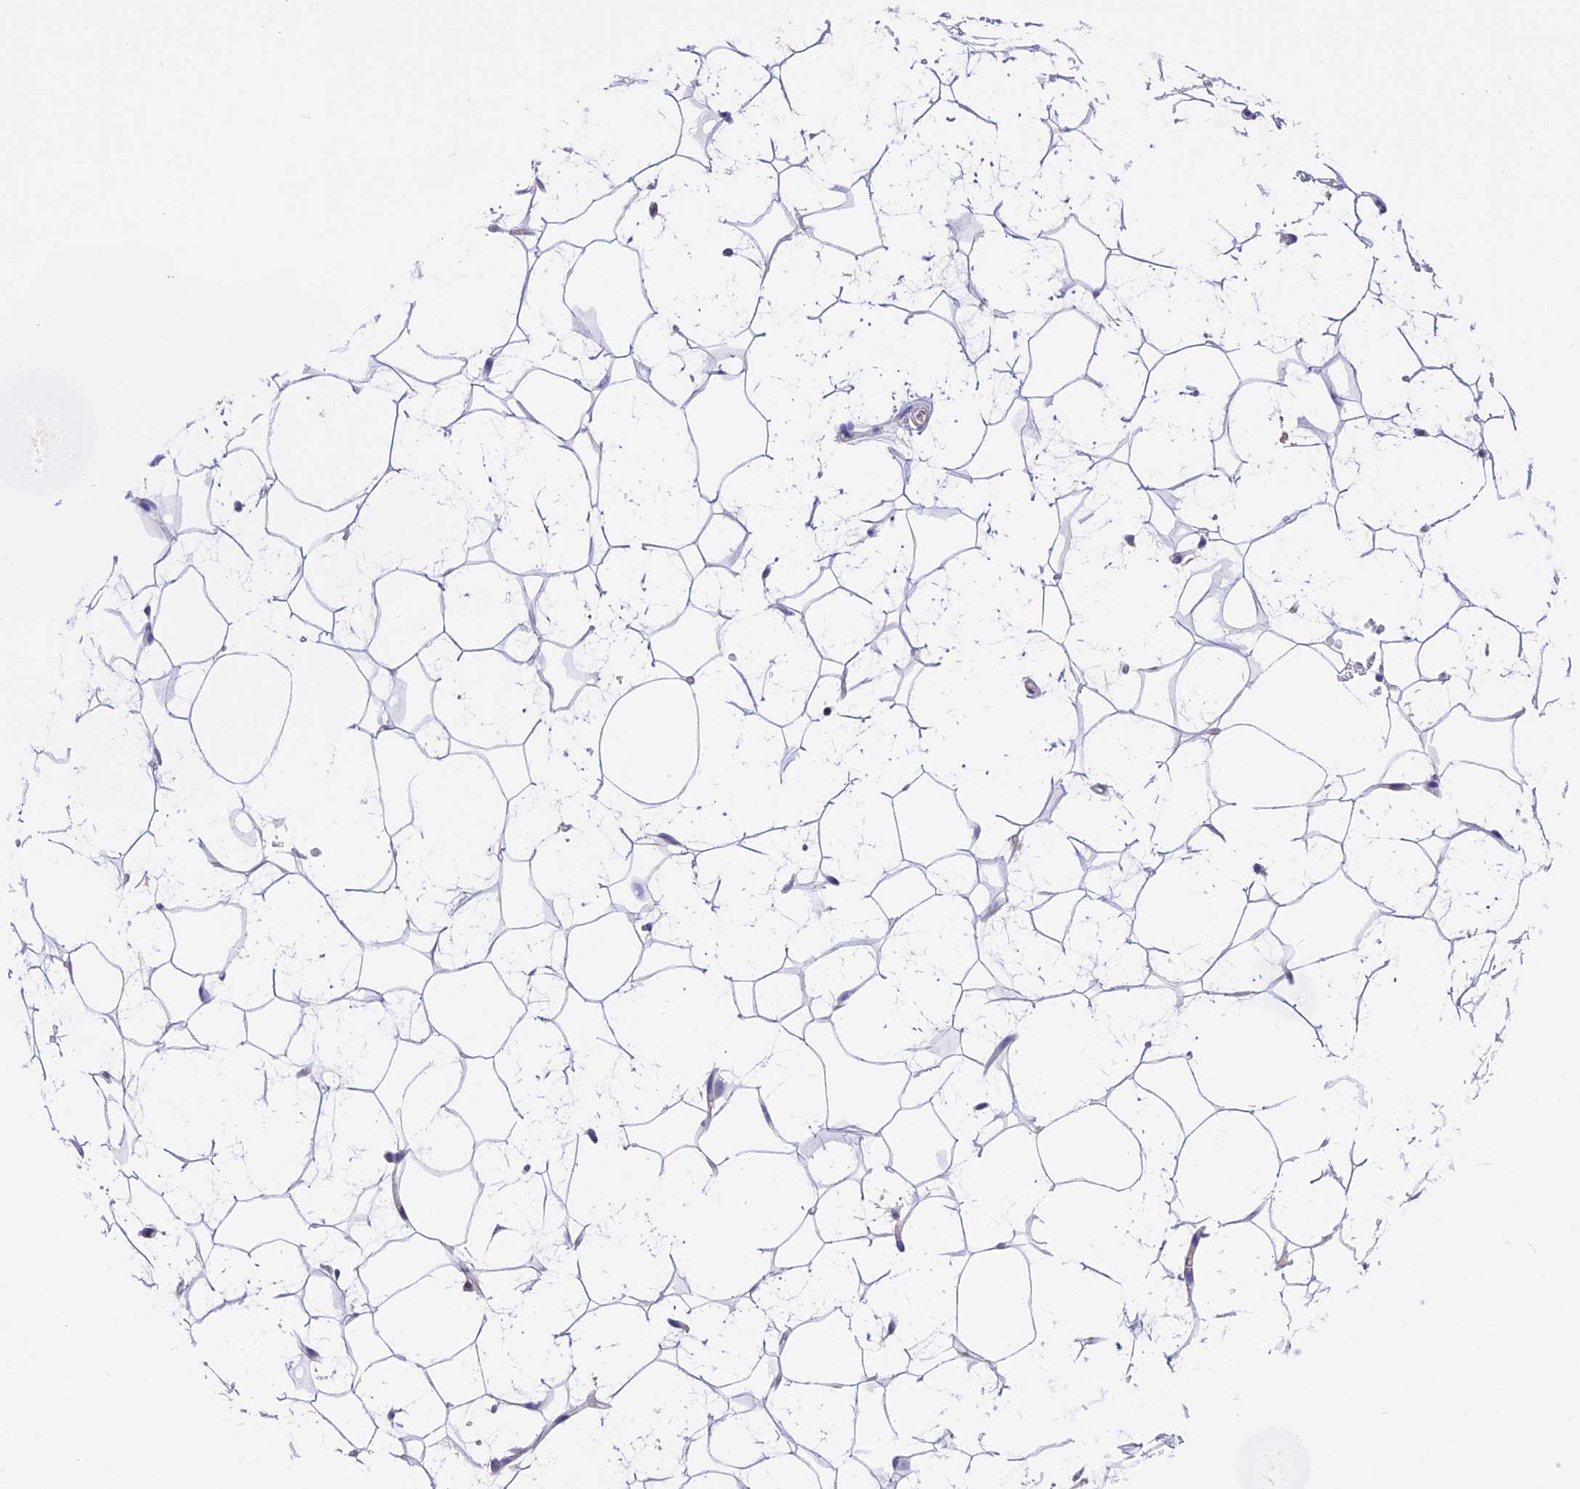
{"staining": {"intensity": "negative", "quantity": "none", "location": "none"}, "tissue": "adipose tissue", "cell_type": "Adipocytes", "image_type": "normal", "snomed": [{"axis": "morphology", "description": "Normal tissue, NOS"}, {"axis": "topography", "description": "Breast"}], "caption": "Adipocytes are negative for protein expression in benign human adipose tissue.", "gene": "LPXN", "patient": {"sex": "female", "age": 26}}